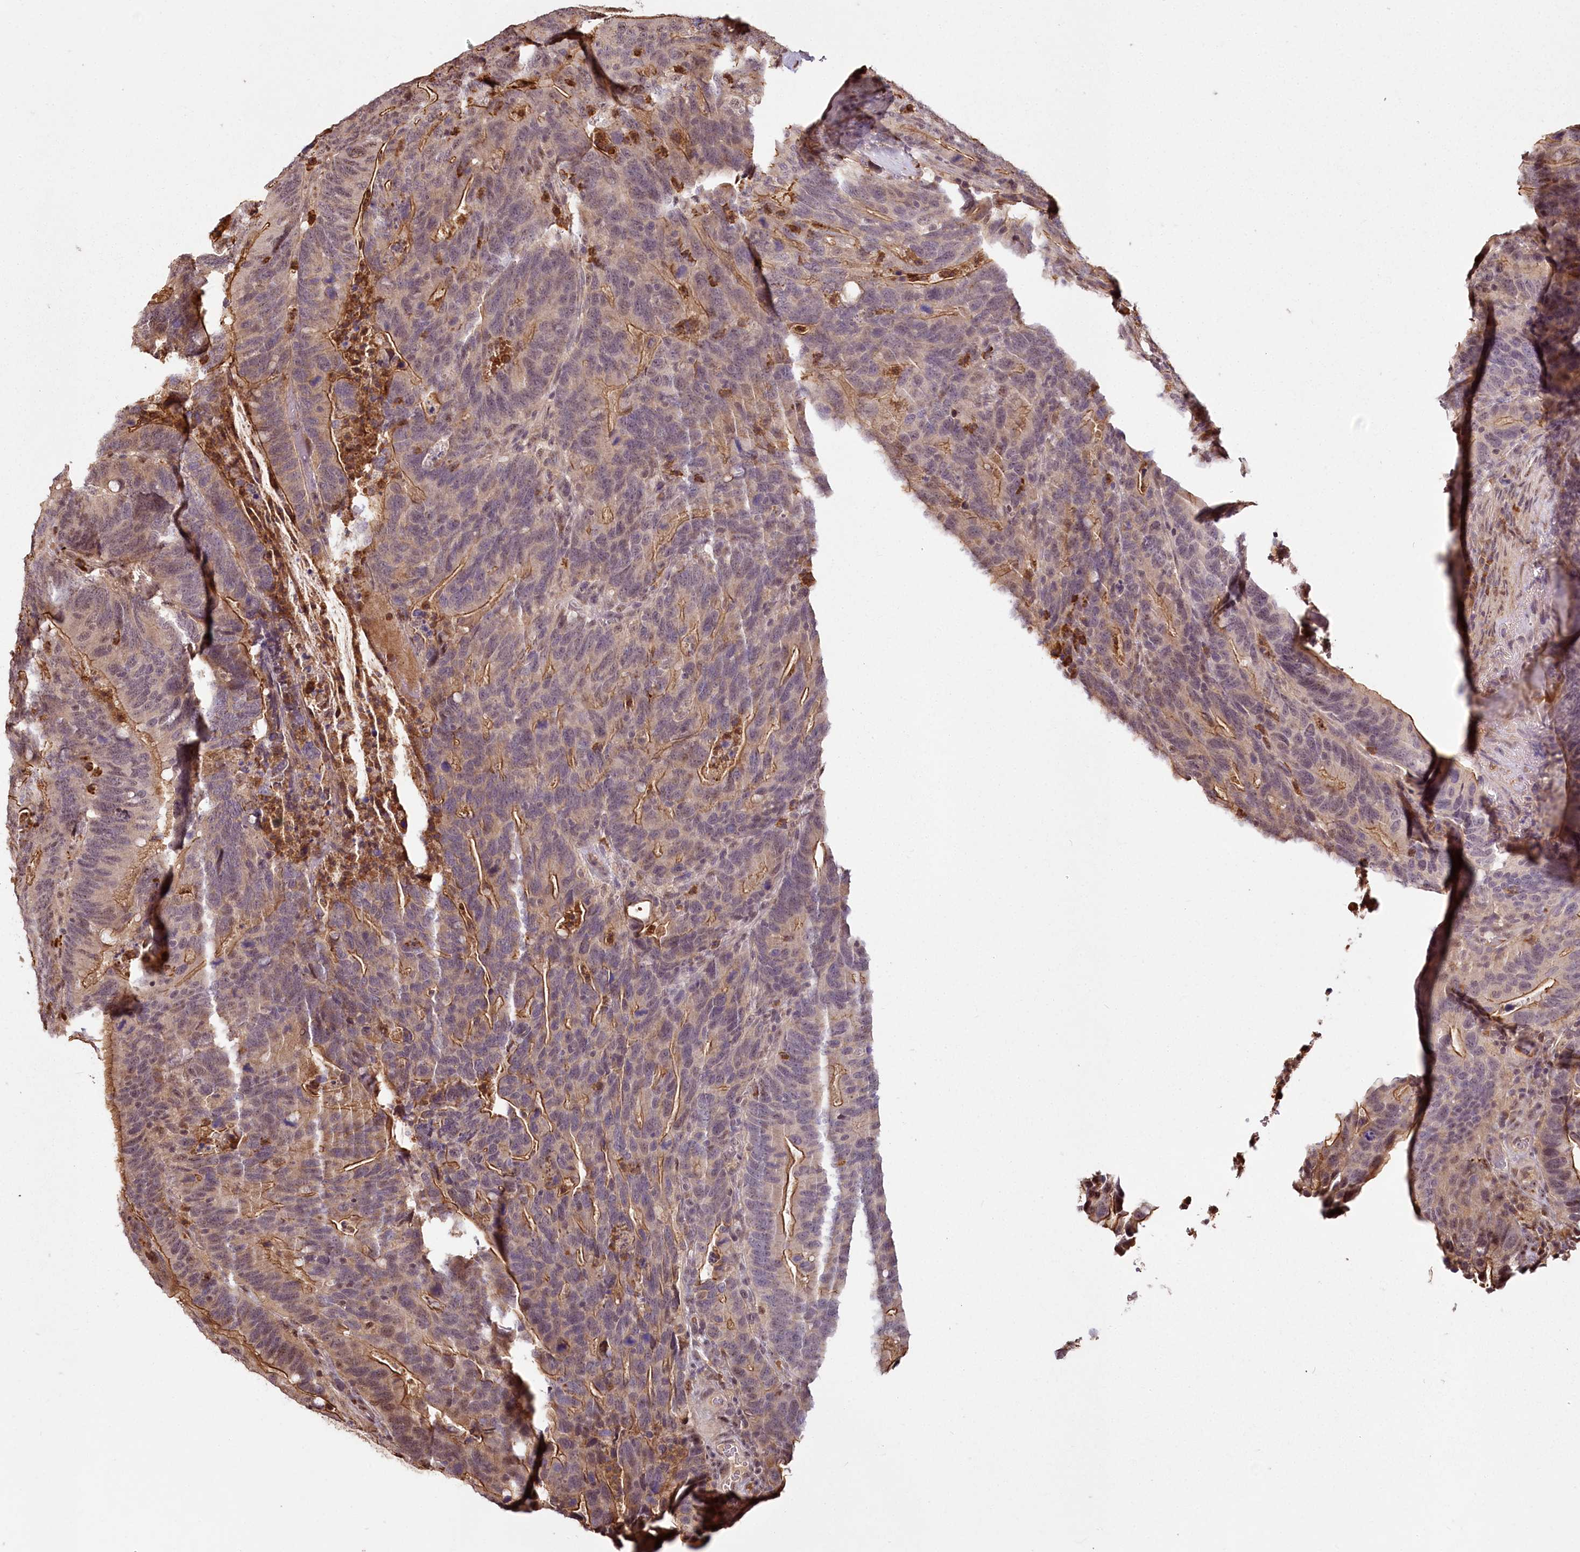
{"staining": {"intensity": "weak", "quantity": "25%-75%", "location": "cytoplasmic/membranous"}, "tissue": "colorectal cancer", "cell_type": "Tumor cells", "image_type": "cancer", "snomed": [{"axis": "morphology", "description": "Adenocarcinoma, NOS"}, {"axis": "topography", "description": "Colon"}], "caption": "Adenocarcinoma (colorectal) was stained to show a protein in brown. There is low levels of weak cytoplasmic/membranous positivity in about 25%-75% of tumor cells. (brown staining indicates protein expression, while blue staining denotes nuclei).", "gene": "PYROXD1", "patient": {"sex": "female", "age": 66}}